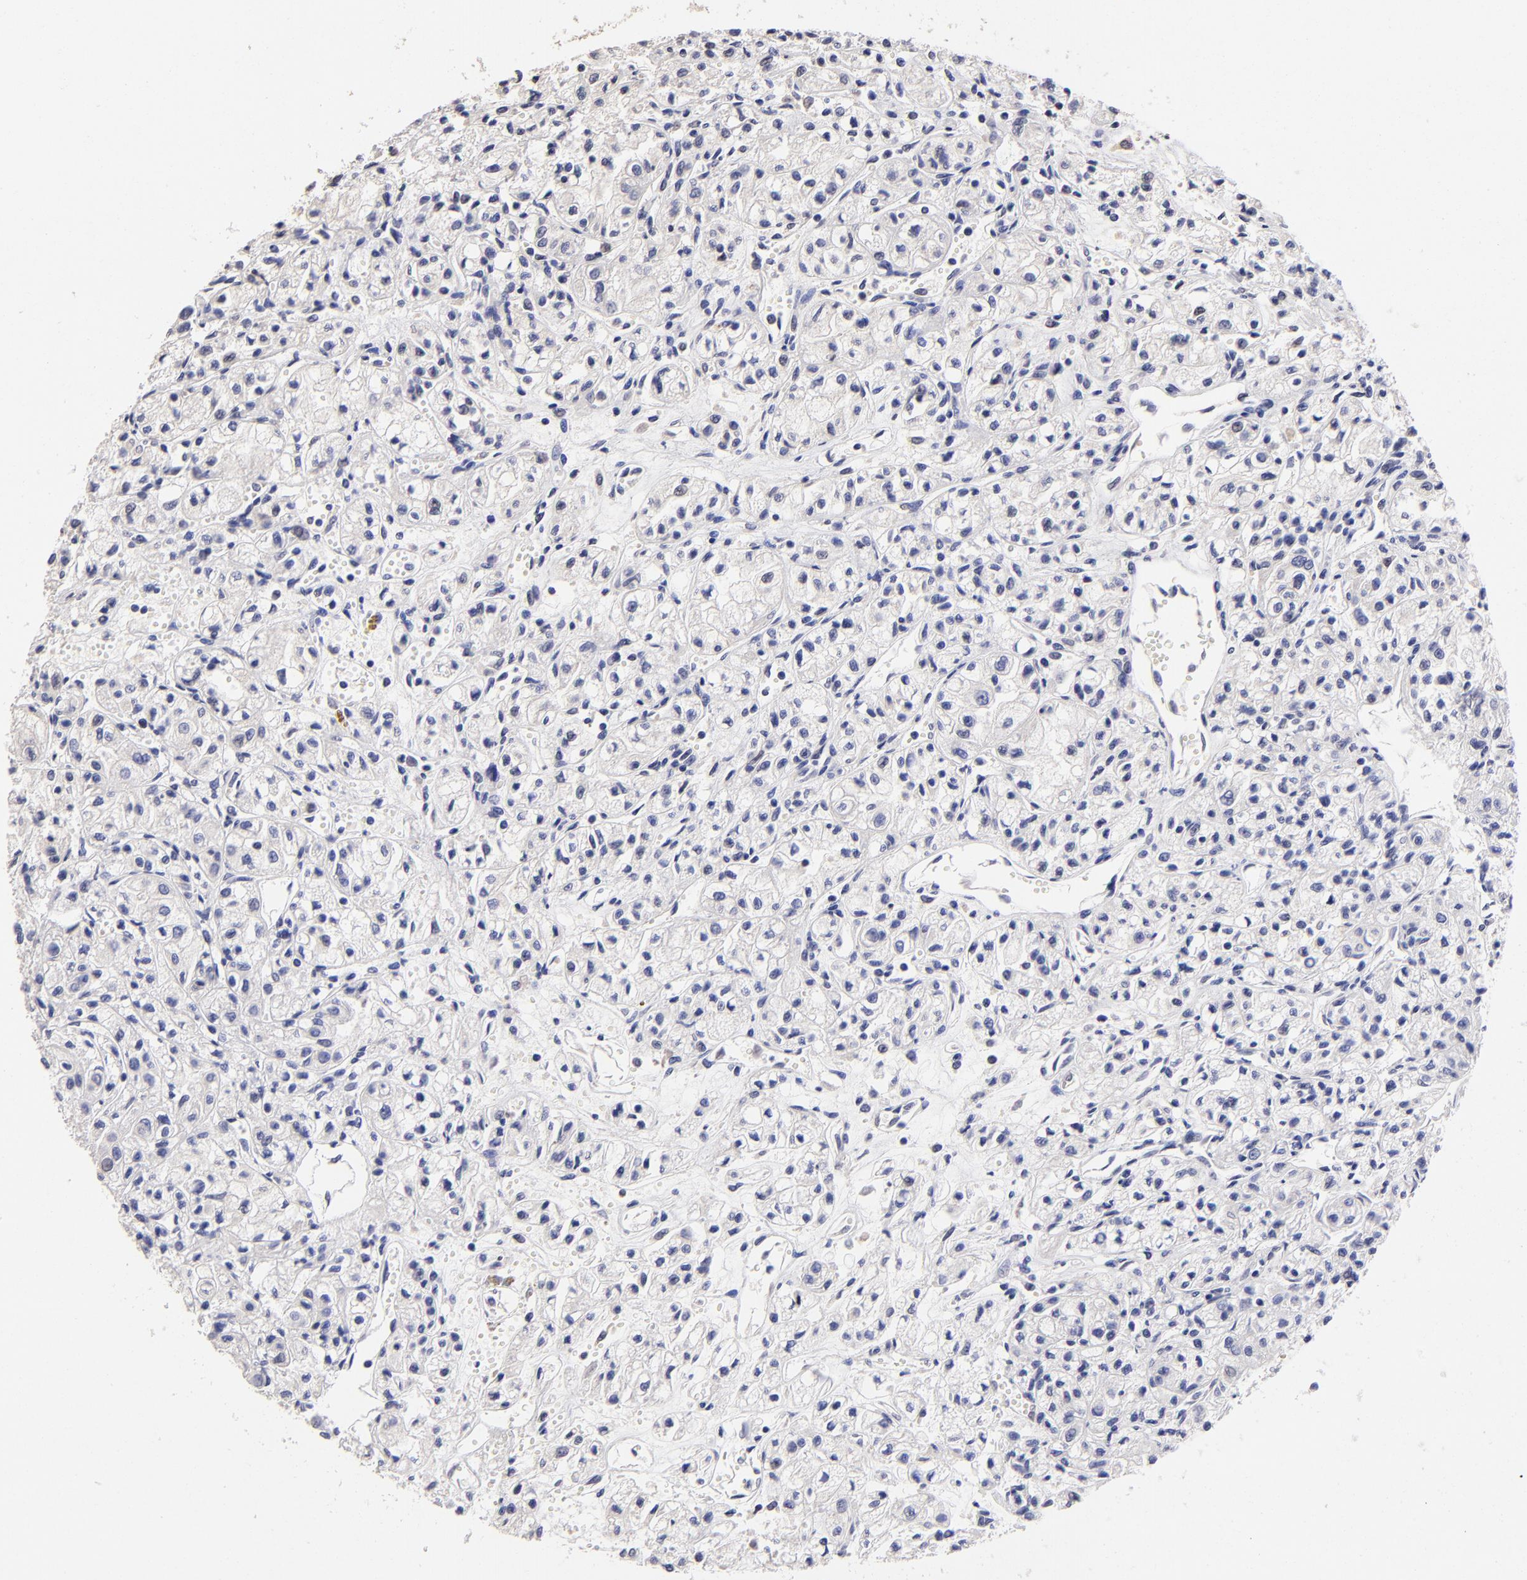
{"staining": {"intensity": "negative", "quantity": "none", "location": "none"}, "tissue": "renal cancer", "cell_type": "Tumor cells", "image_type": "cancer", "snomed": [{"axis": "morphology", "description": "Adenocarcinoma, NOS"}, {"axis": "topography", "description": "Kidney"}], "caption": "Immunohistochemistry (IHC) histopathology image of renal cancer (adenocarcinoma) stained for a protein (brown), which exhibits no positivity in tumor cells.", "gene": "DNMT1", "patient": {"sex": "male", "age": 78}}